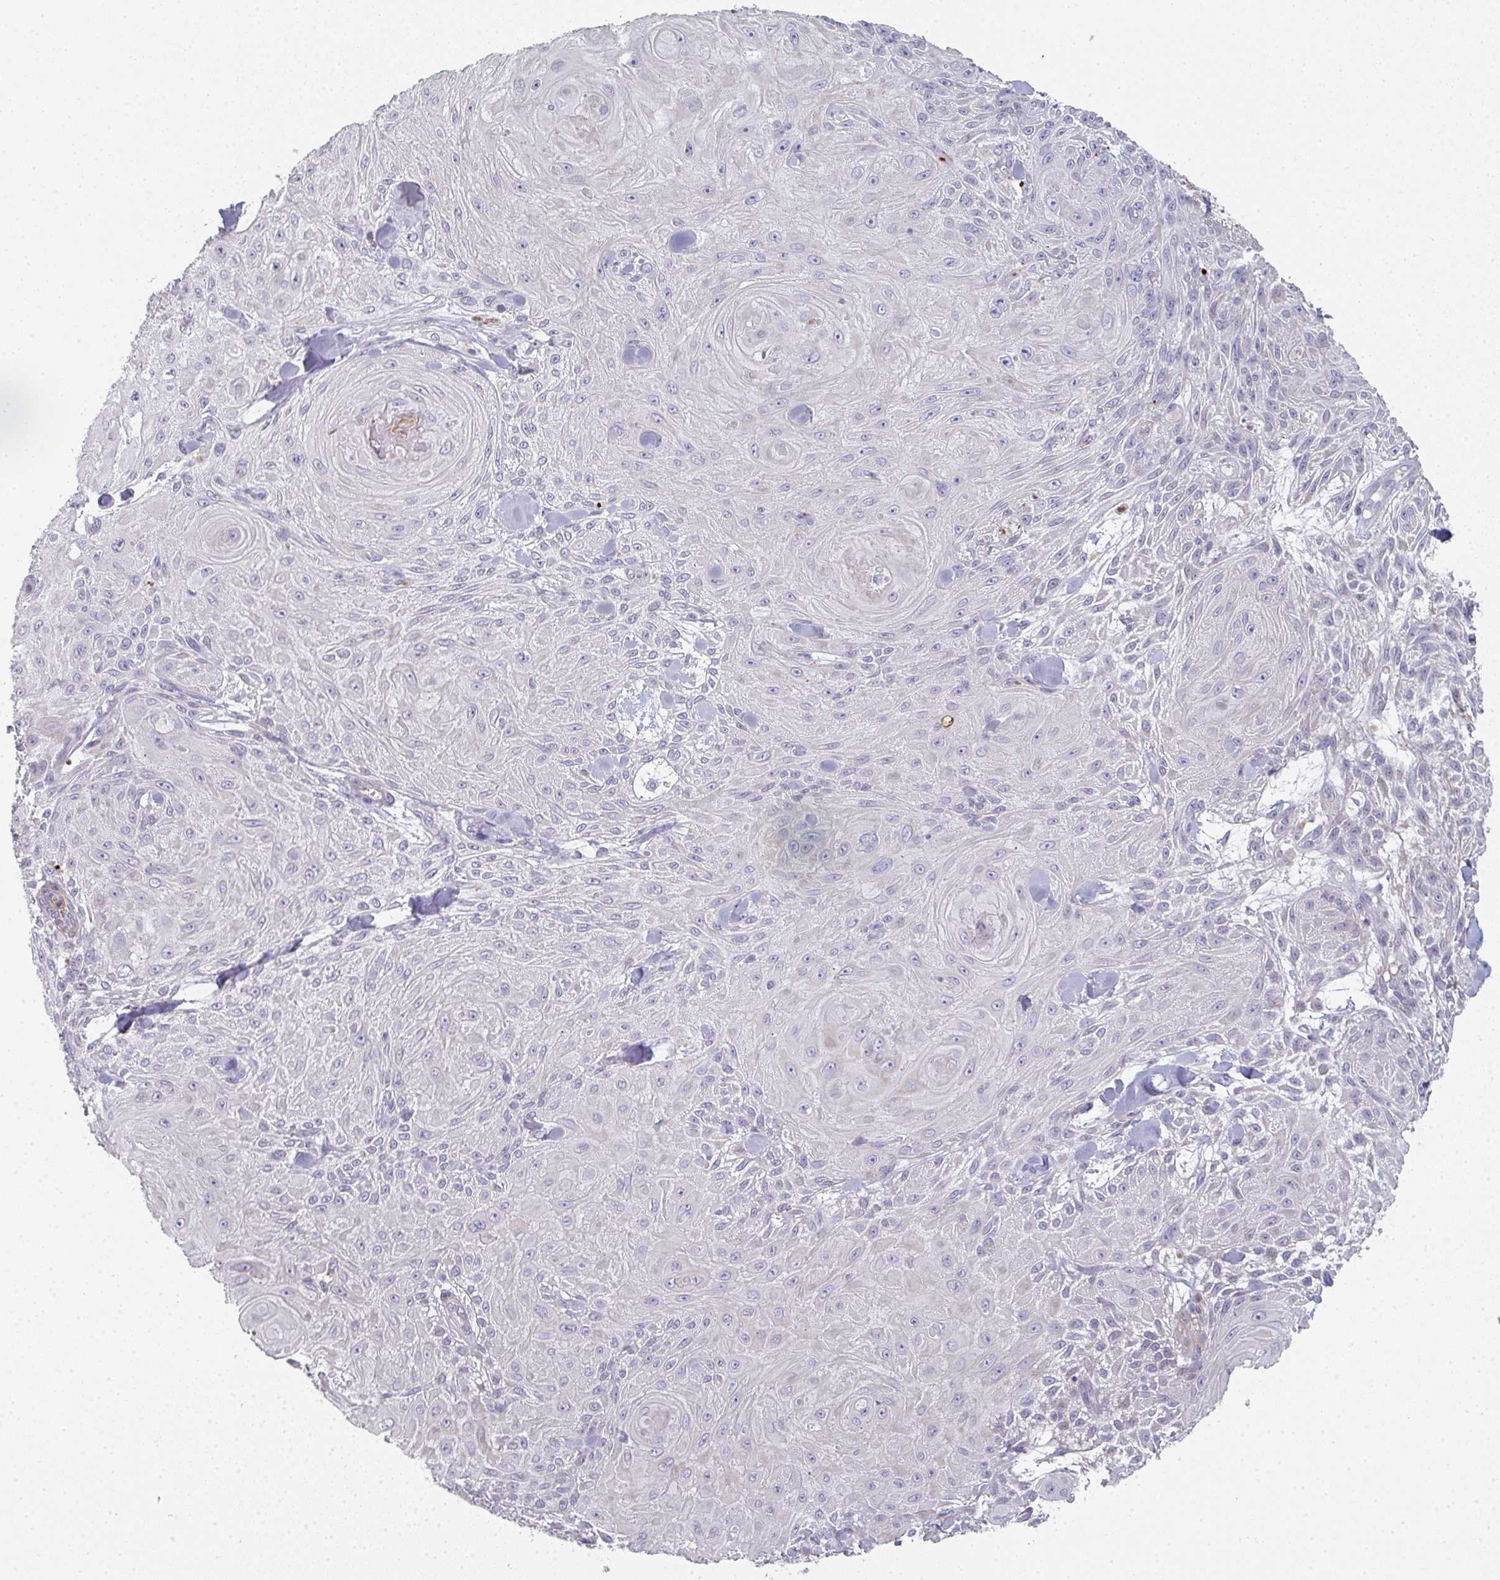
{"staining": {"intensity": "negative", "quantity": "none", "location": "none"}, "tissue": "skin cancer", "cell_type": "Tumor cells", "image_type": "cancer", "snomed": [{"axis": "morphology", "description": "Squamous cell carcinoma, NOS"}, {"axis": "topography", "description": "Skin"}], "caption": "Immunohistochemistry photomicrograph of skin cancer (squamous cell carcinoma) stained for a protein (brown), which exhibits no expression in tumor cells.", "gene": "A1CF", "patient": {"sex": "male", "age": 88}}